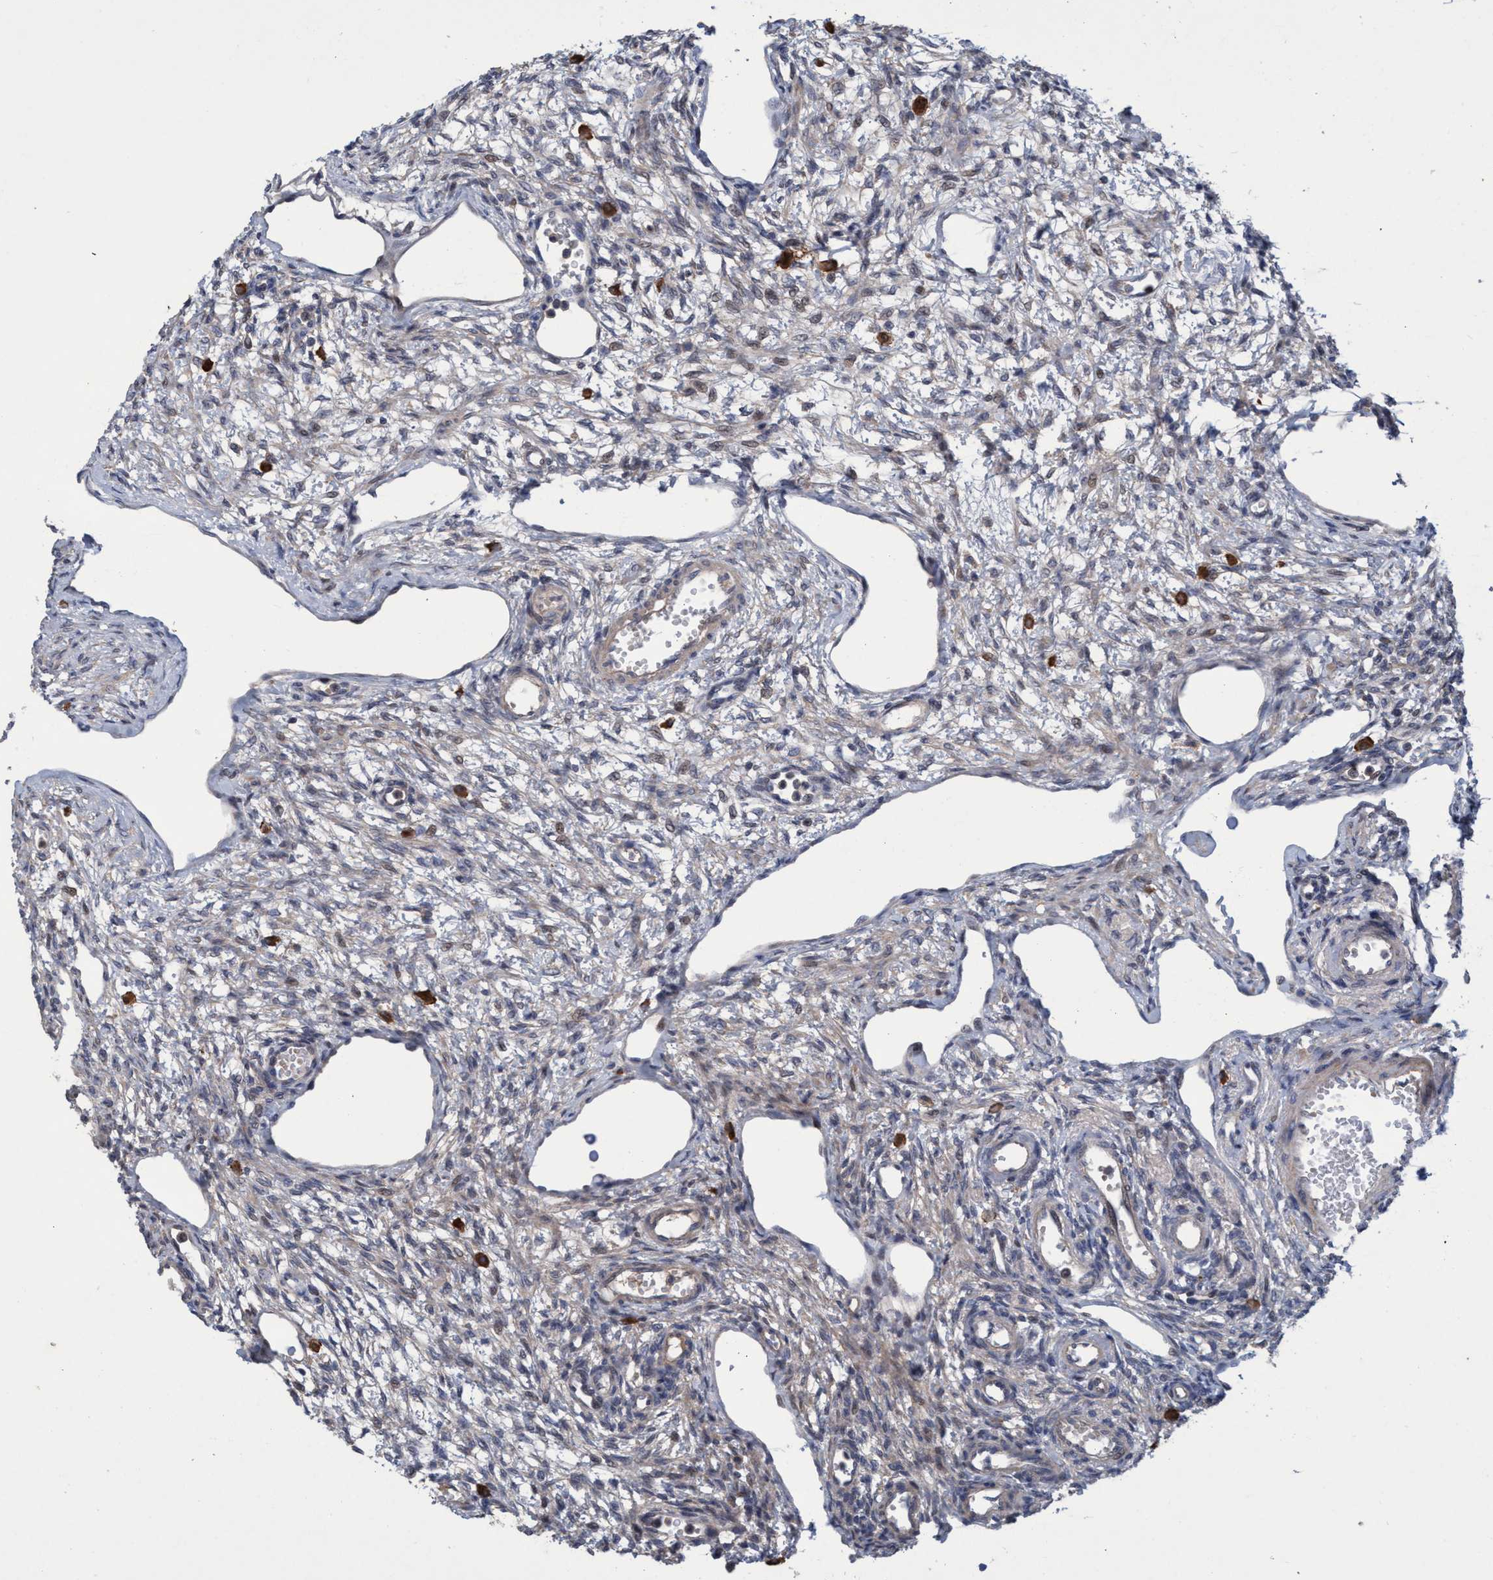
{"staining": {"intensity": "moderate", "quantity": ">75%", "location": "cytoplasmic/membranous"}, "tissue": "ovary", "cell_type": "Follicle cells", "image_type": "normal", "snomed": [{"axis": "morphology", "description": "Normal tissue, NOS"}, {"axis": "topography", "description": "Ovary"}], "caption": "Immunohistochemistry (IHC) of benign human ovary displays medium levels of moderate cytoplasmic/membranous positivity in approximately >75% of follicle cells. The staining was performed using DAB, with brown indicating positive protein expression. Nuclei are stained blue with hematoxylin.", "gene": "ZNF677", "patient": {"sex": "female", "age": 33}}